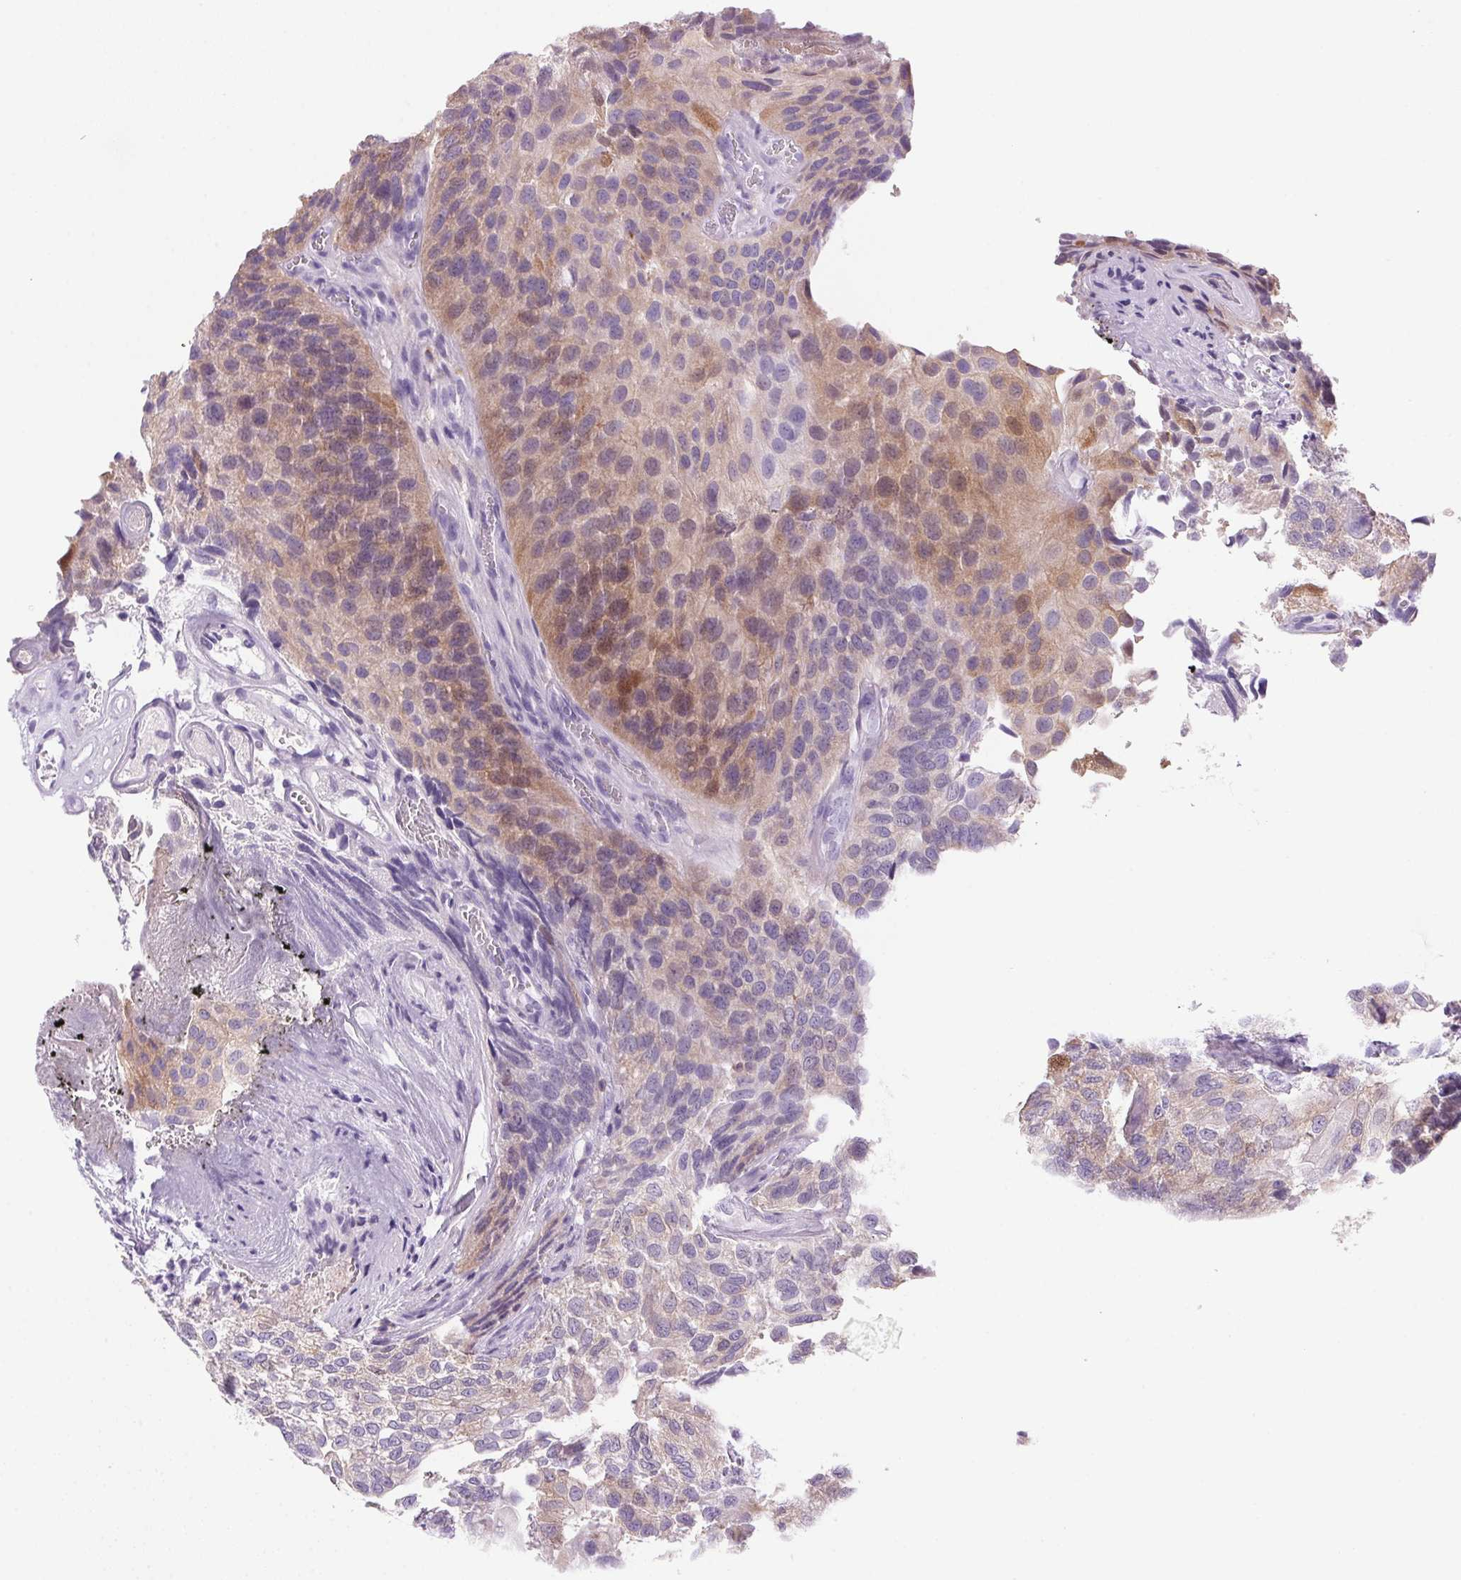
{"staining": {"intensity": "moderate", "quantity": "<25%", "location": "cytoplasmic/membranous,nuclear"}, "tissue": "urothelial cancer", "cell_type": "Tumor cells", "image_type": "cancer", "snomed": [{"axis": "morphology", "description": "Urothelial carcinoma, NOS"}, {"axis": "topography", "description": "Urinary bladder"}], "caption": "Human urothelial cancer stained for a protein (brown) reveals moderate cytoplasmic/membranous and nuclear positive positivity in about <25% of tumor cells.", "gene": "S100A2", "patient": {"sex": "male", "age": 87}}